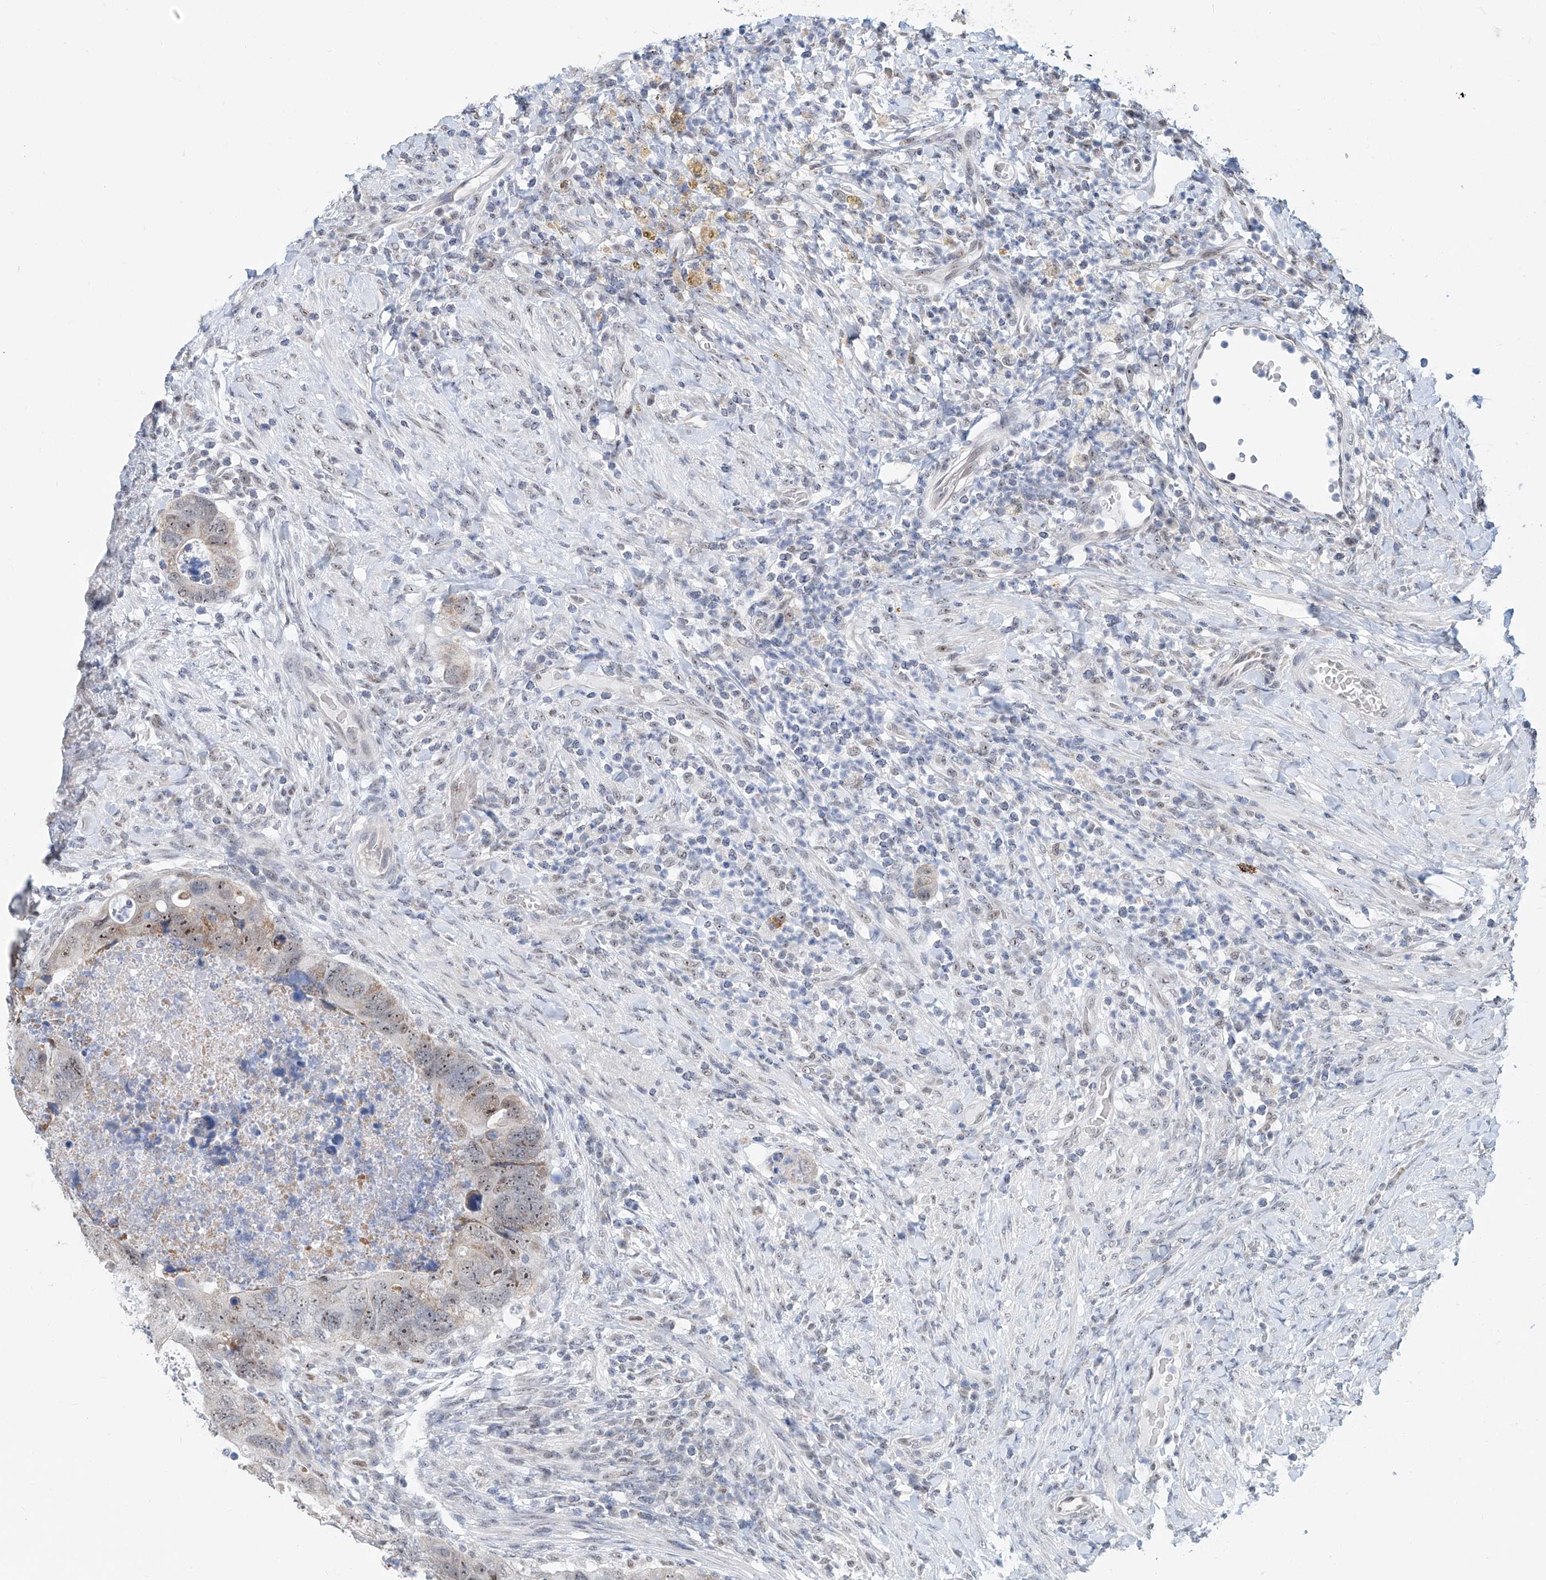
{"staining": {"intensity": "moderate", "quantity": "25%-75%", "location": "nuclear"}, "tissue": "colorectal cancer", "cell_type": "Tumor cells", "image_type": "cancer", "snomed": [{"axis": "morphology", "description": "Adenocarcinoma, NOS"}, {"axis": "topography", "description": "Rectum"}], "caption": "A medium amount of moderate nuclear positivity is identified in about 25%-75% of tumor cells in colorectal cancer (adenocarcinoma) tissue.", "gene": "SDE2", "patient": {"sex": "male", "age": 59}}